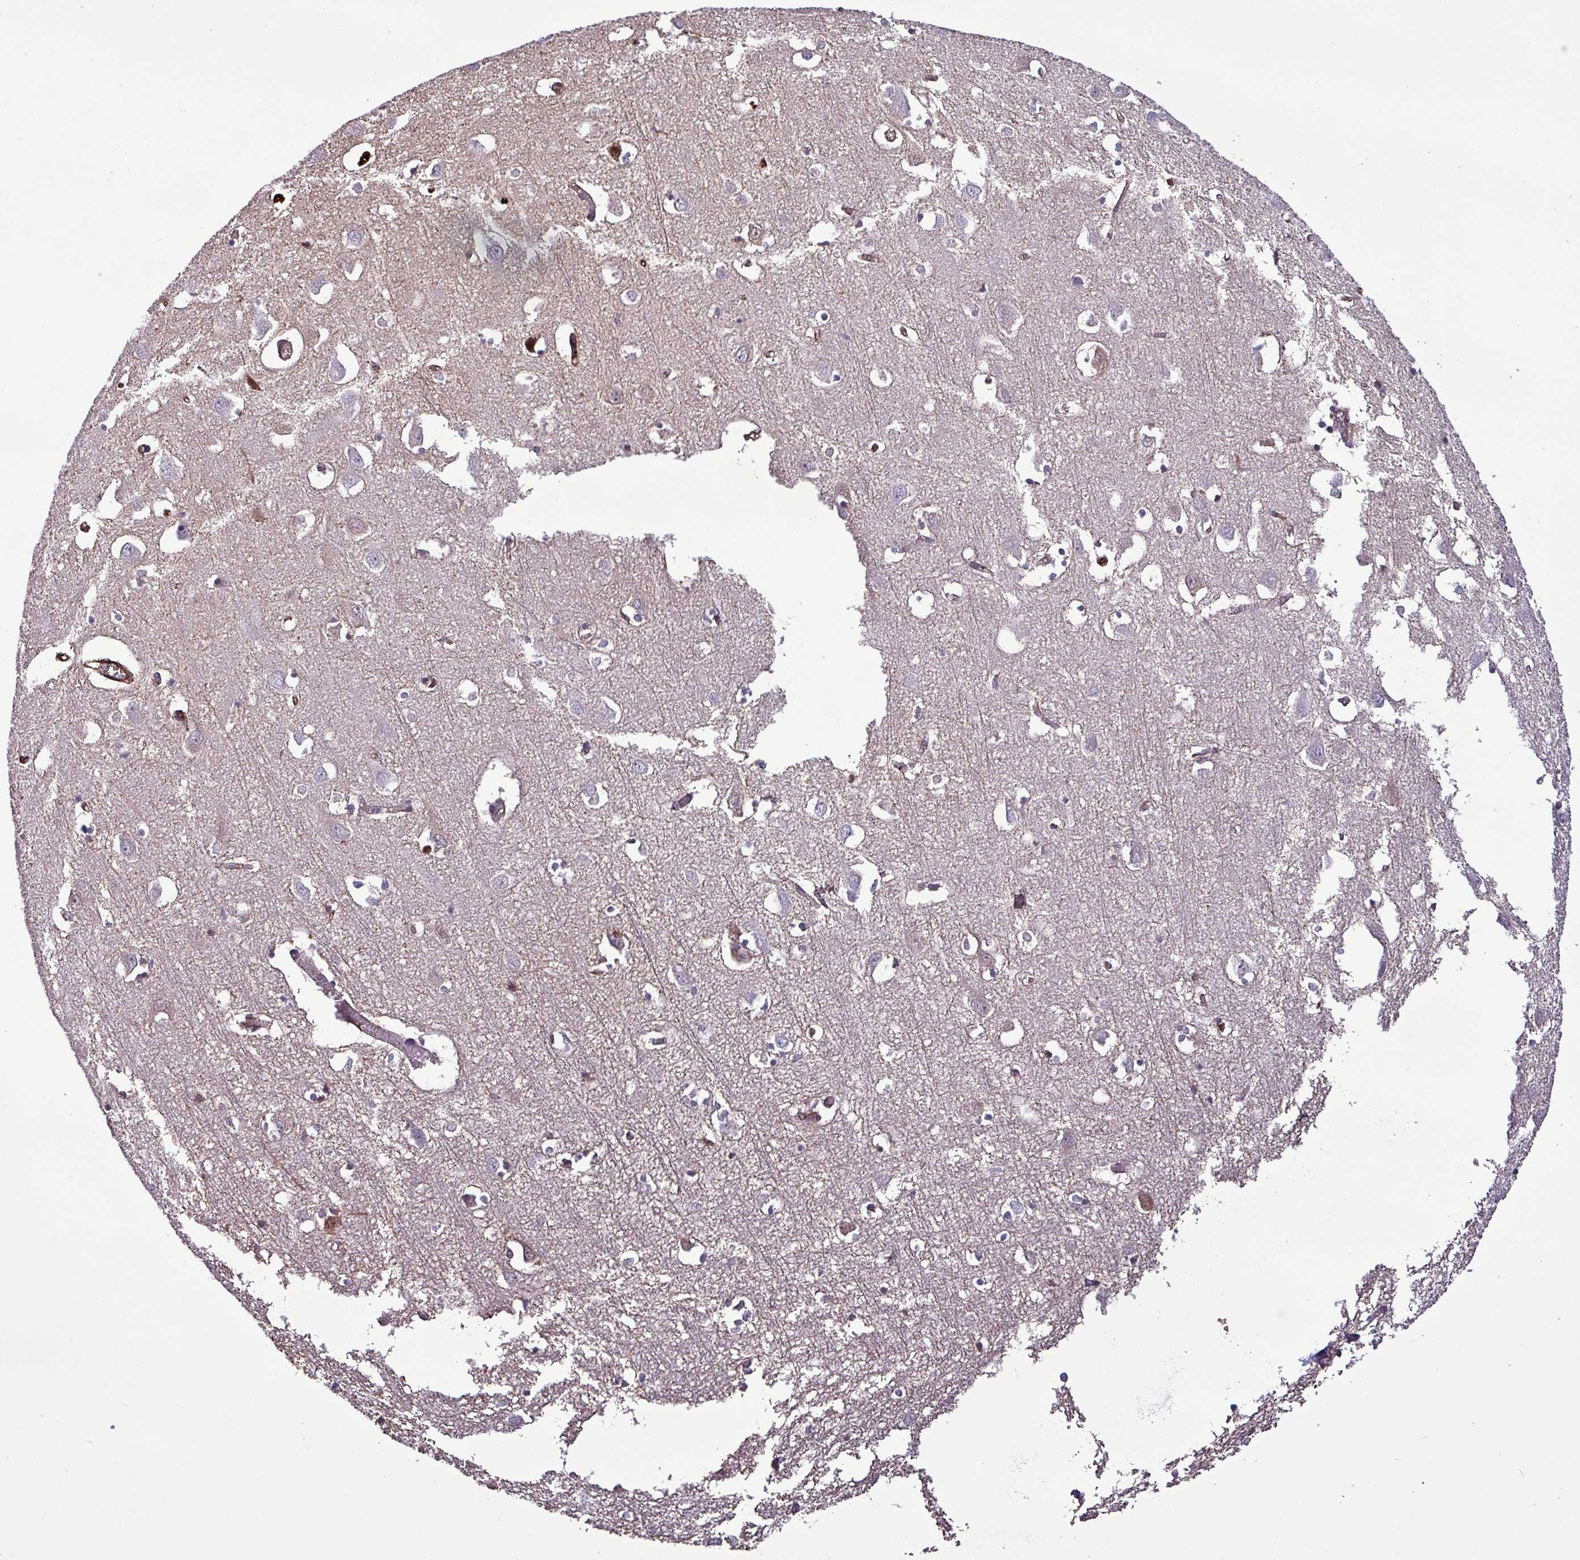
{"staining": {"intensity": "weak", "quantity": "25%-75%", "location": "cytoplasmic/membranous"}, "tissue": "cerebral cortex", "cell_type": "Endothelial cells", "image_type": "normal", "snomed": [{"axis": "morphology", "description": "Normal tissue, NOS"}, {"axis": "topography", "description": "Cerebral cortex"}], "caption": "Unremarkable cerebral cortex was stained to show a protein in brown. There is low levels of weak cytoplasmic/membranous positivity in about 25%-75% of endothelial cells. The protein of interest is shown in brown color, while the nuclei are stained blue.", "gene": "HPR", "patient": {"sex": "male", "age": 70}}